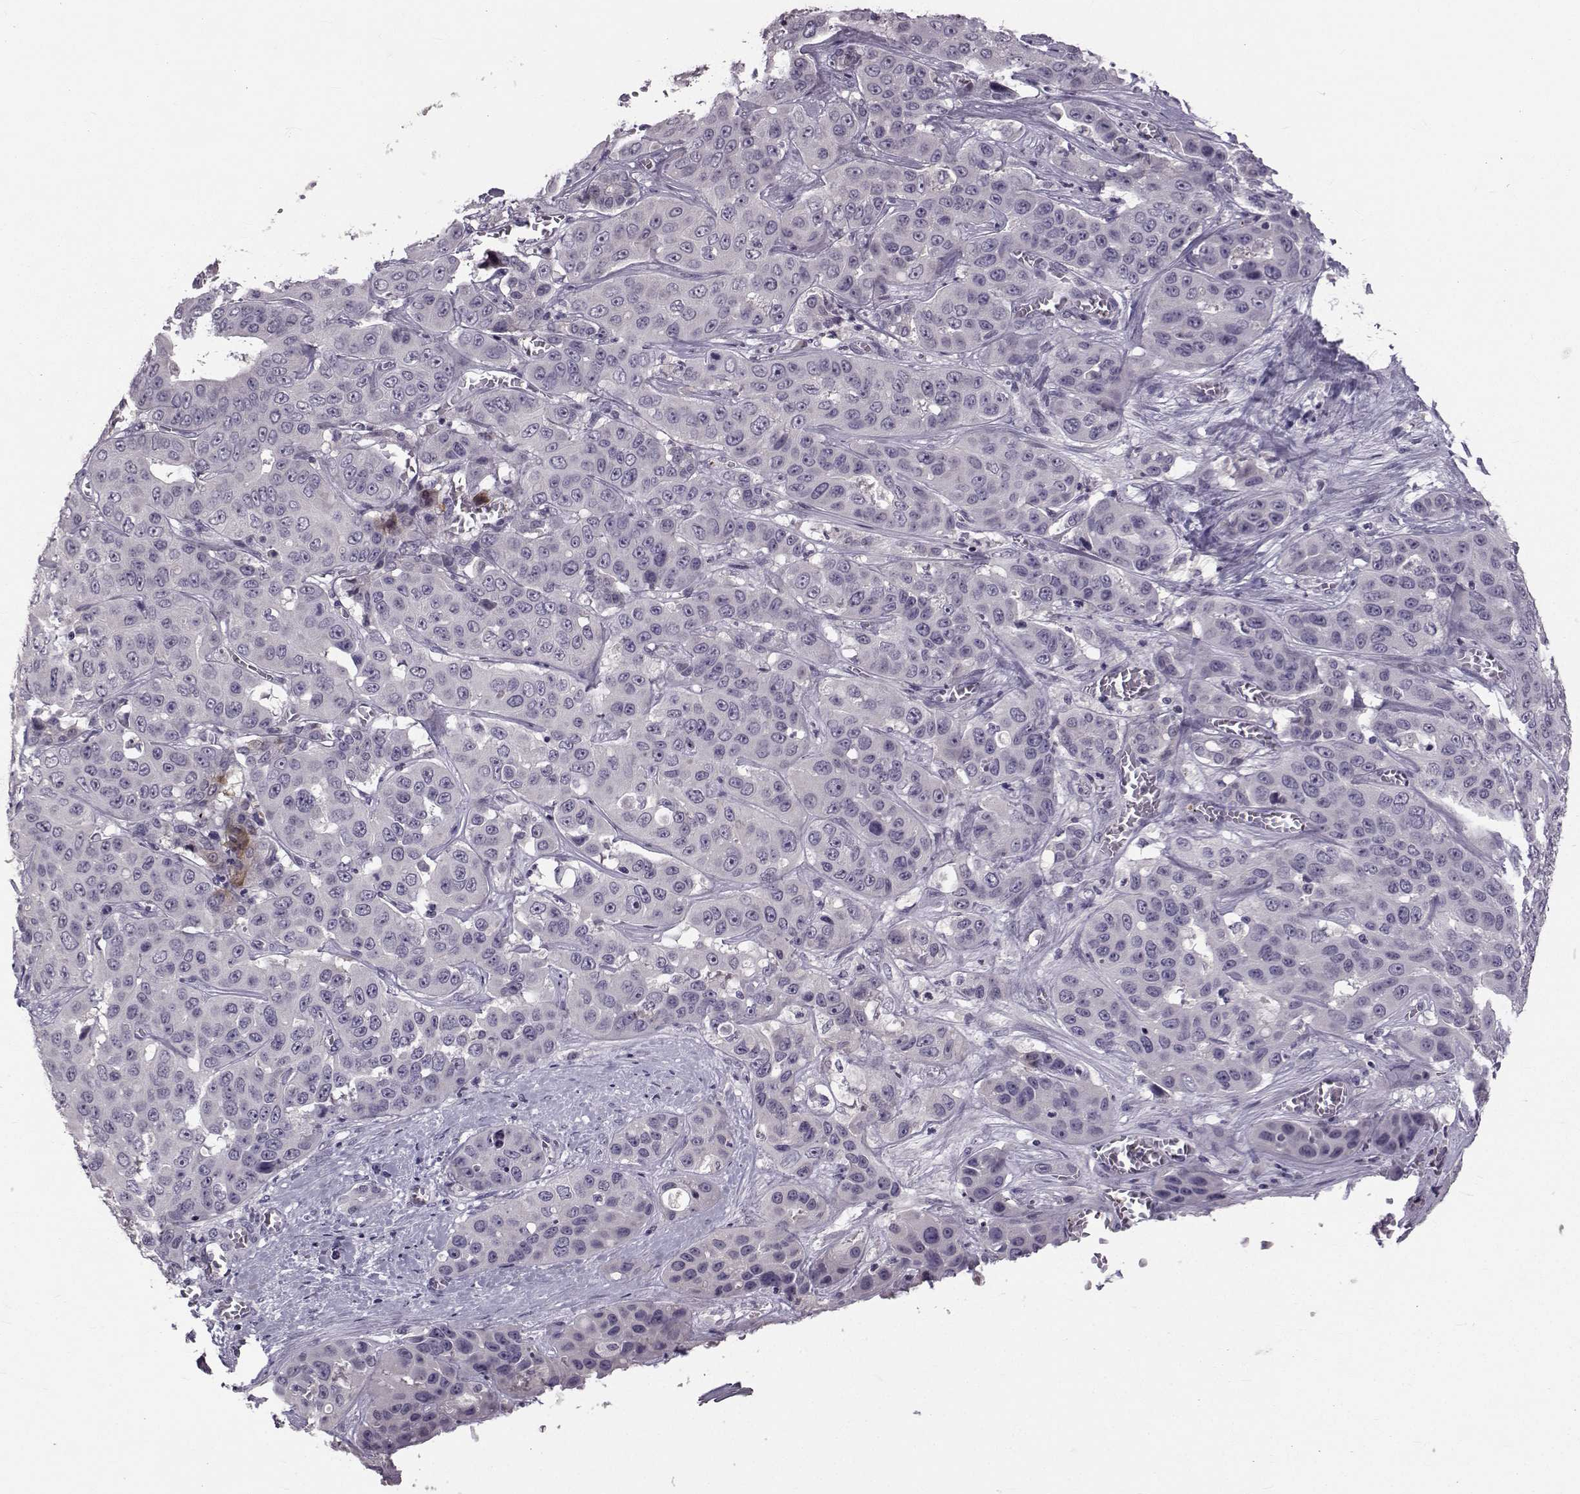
{"staining": {"intensity": "negative", "quantity": "none", "location": "none"}, "tissue": "liver cancer", "cell_type": "Tumor cells", "image_type": "cancer", "snomed": [{"axis": "morphology", "description": "Cholangiocarcinoma"}, {"axis": "topography", "description": "Liver"}], "caption": "There is no significant staining in tumor cells of liver cancer (cholangiocarcinoma).", "gene": "TNFRSF11B", "patient": {"sex": "female", "age": 52}}